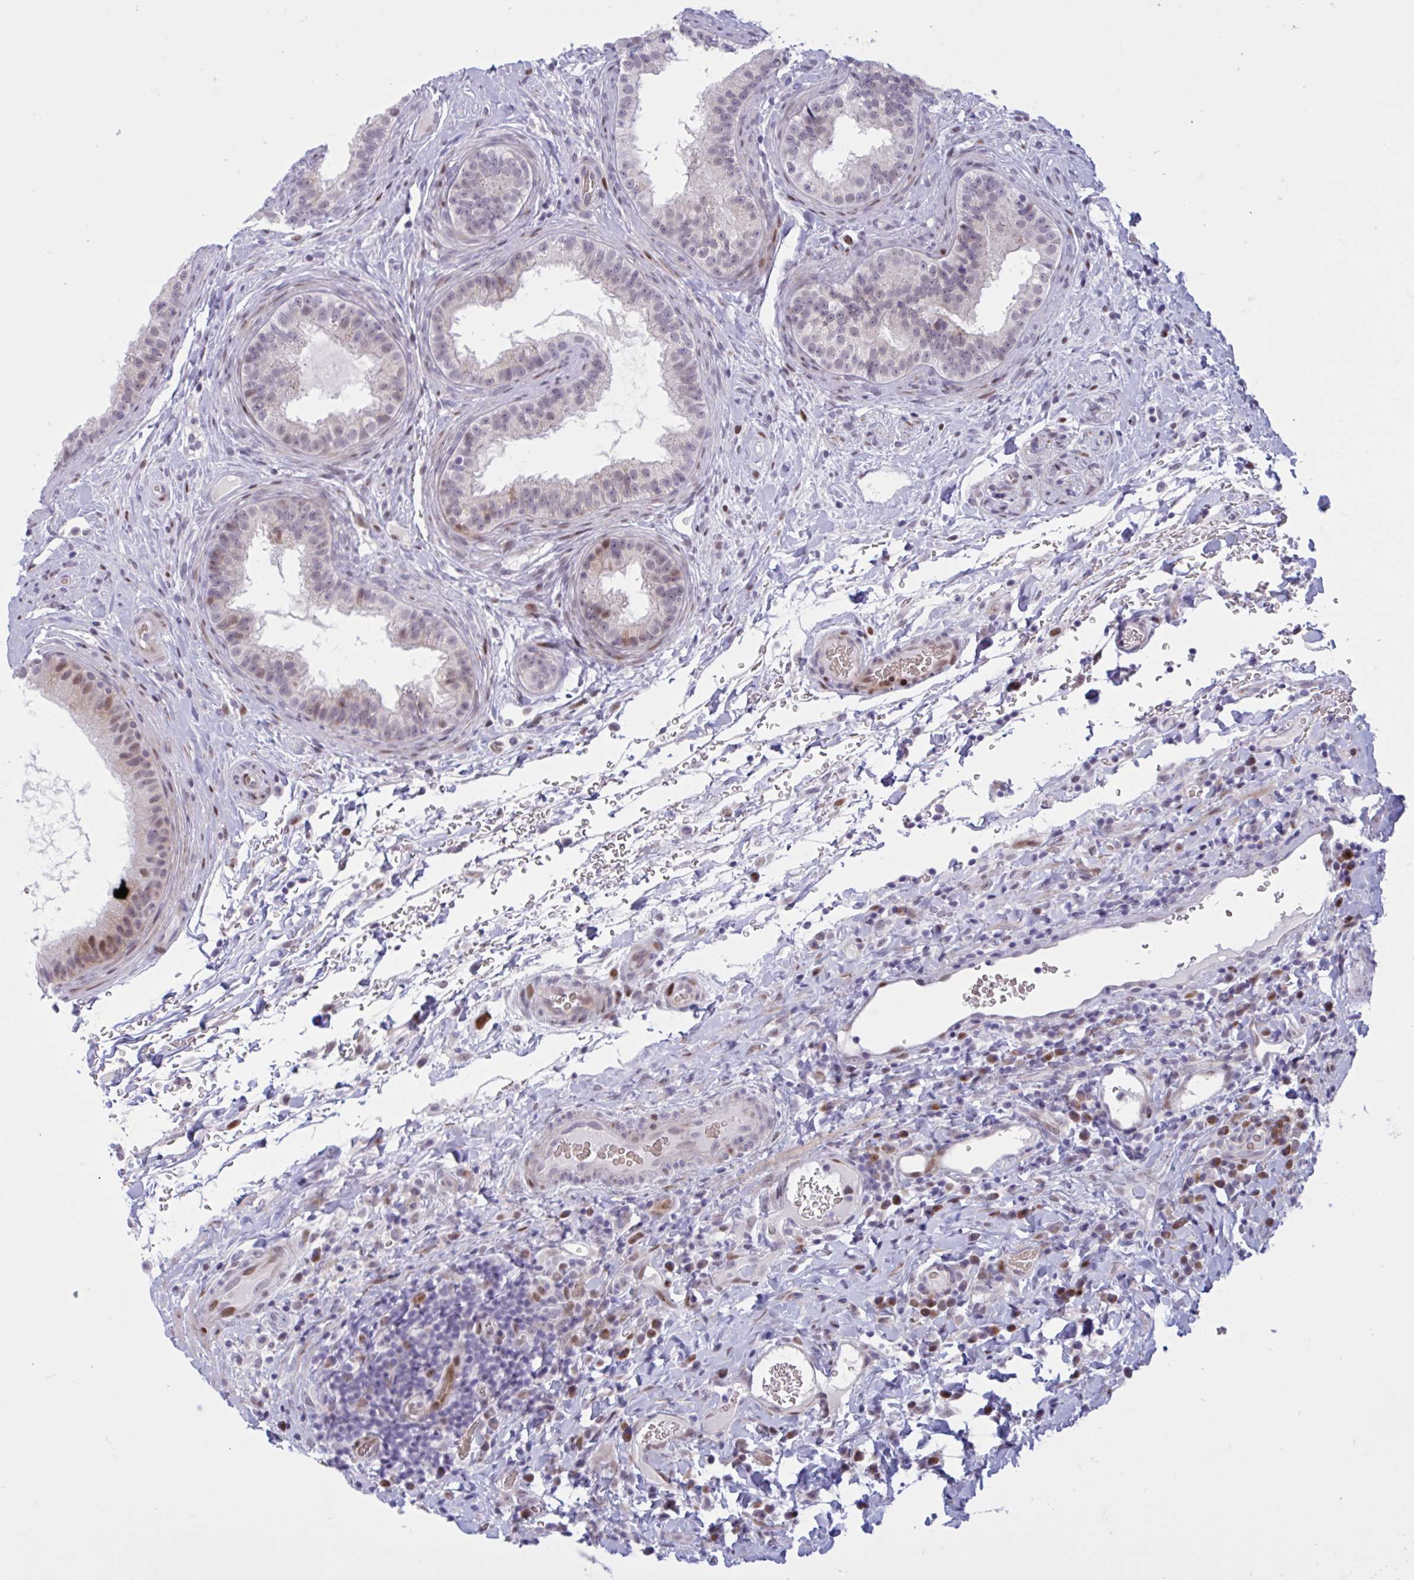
{"staining": {"intensity": "moderate", "quantity": "<25%", "location": "cytoplasmic/membranous,nuclear"}, "tissue": "epididymis", "cell_type": "Glandular cells", "image_type": "normal", "snomed": [{"axis": "morphology", "description": "Normal tissue, NOS"}, {"axis": "topography", "description": "Epididymis"}], "caption": "About <25% of glandular cells in normal human epididymis show moderate cytoplasmic/membranous,nuclear protein expression as visualized by brown immunohistochemical staining.", "gene": "RBL1", "patient": {"sex": "male", "age": 23}}